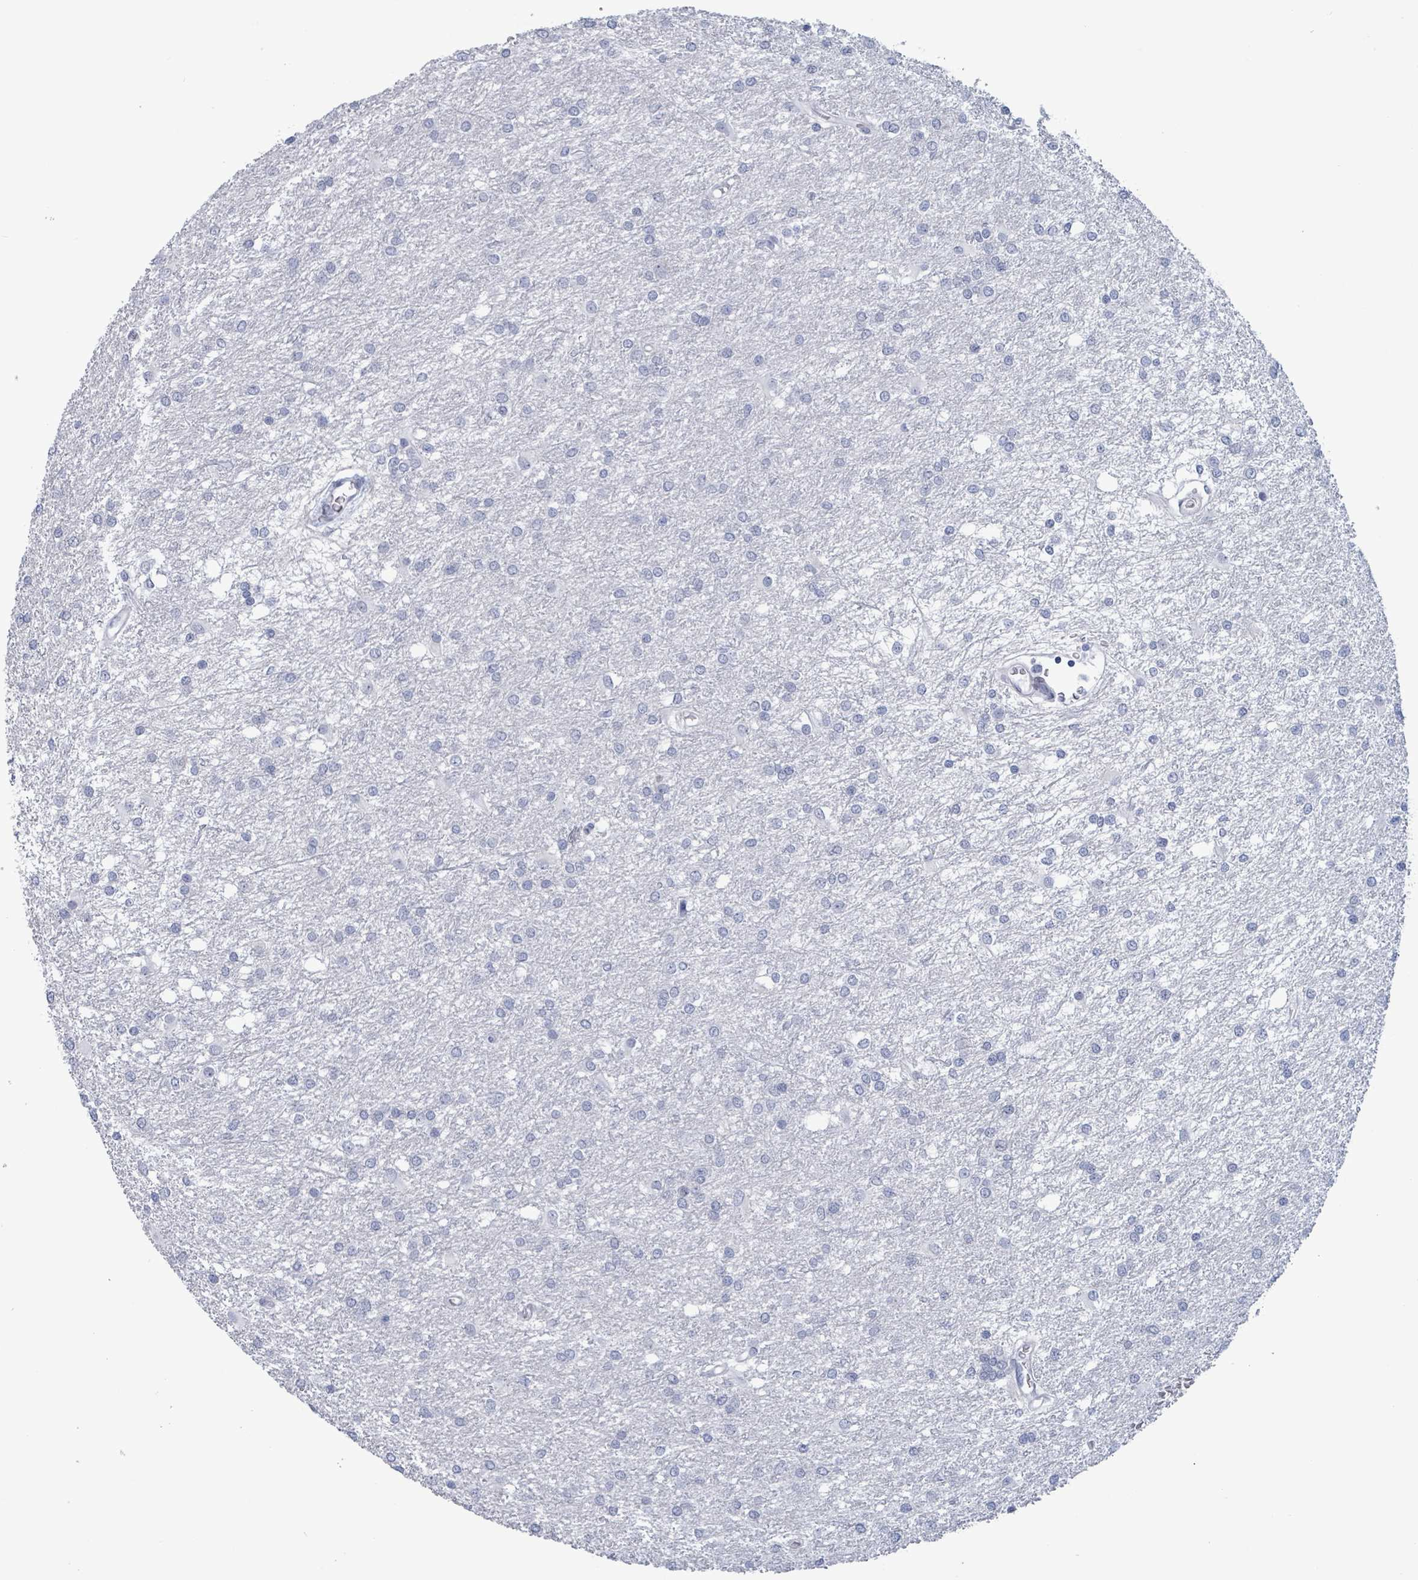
{"staining": {"intensity": "negative", "quantity": "none", "location": "none"}, "tissue": "glioma", "cell_type": "Tumor cells", "image_type": "cancer", "snomed": [{"axis": "morphology", "description": "Glioma, malignant, High grade"}, {"axis": "topography", "description": "Brain"}], "caption": "IHC of human malignant glioma (high-grade) demonstrates no positivity in tumor cells.", "gene": "ZNF771", "patient": {"sex": "female", "age": 50}}